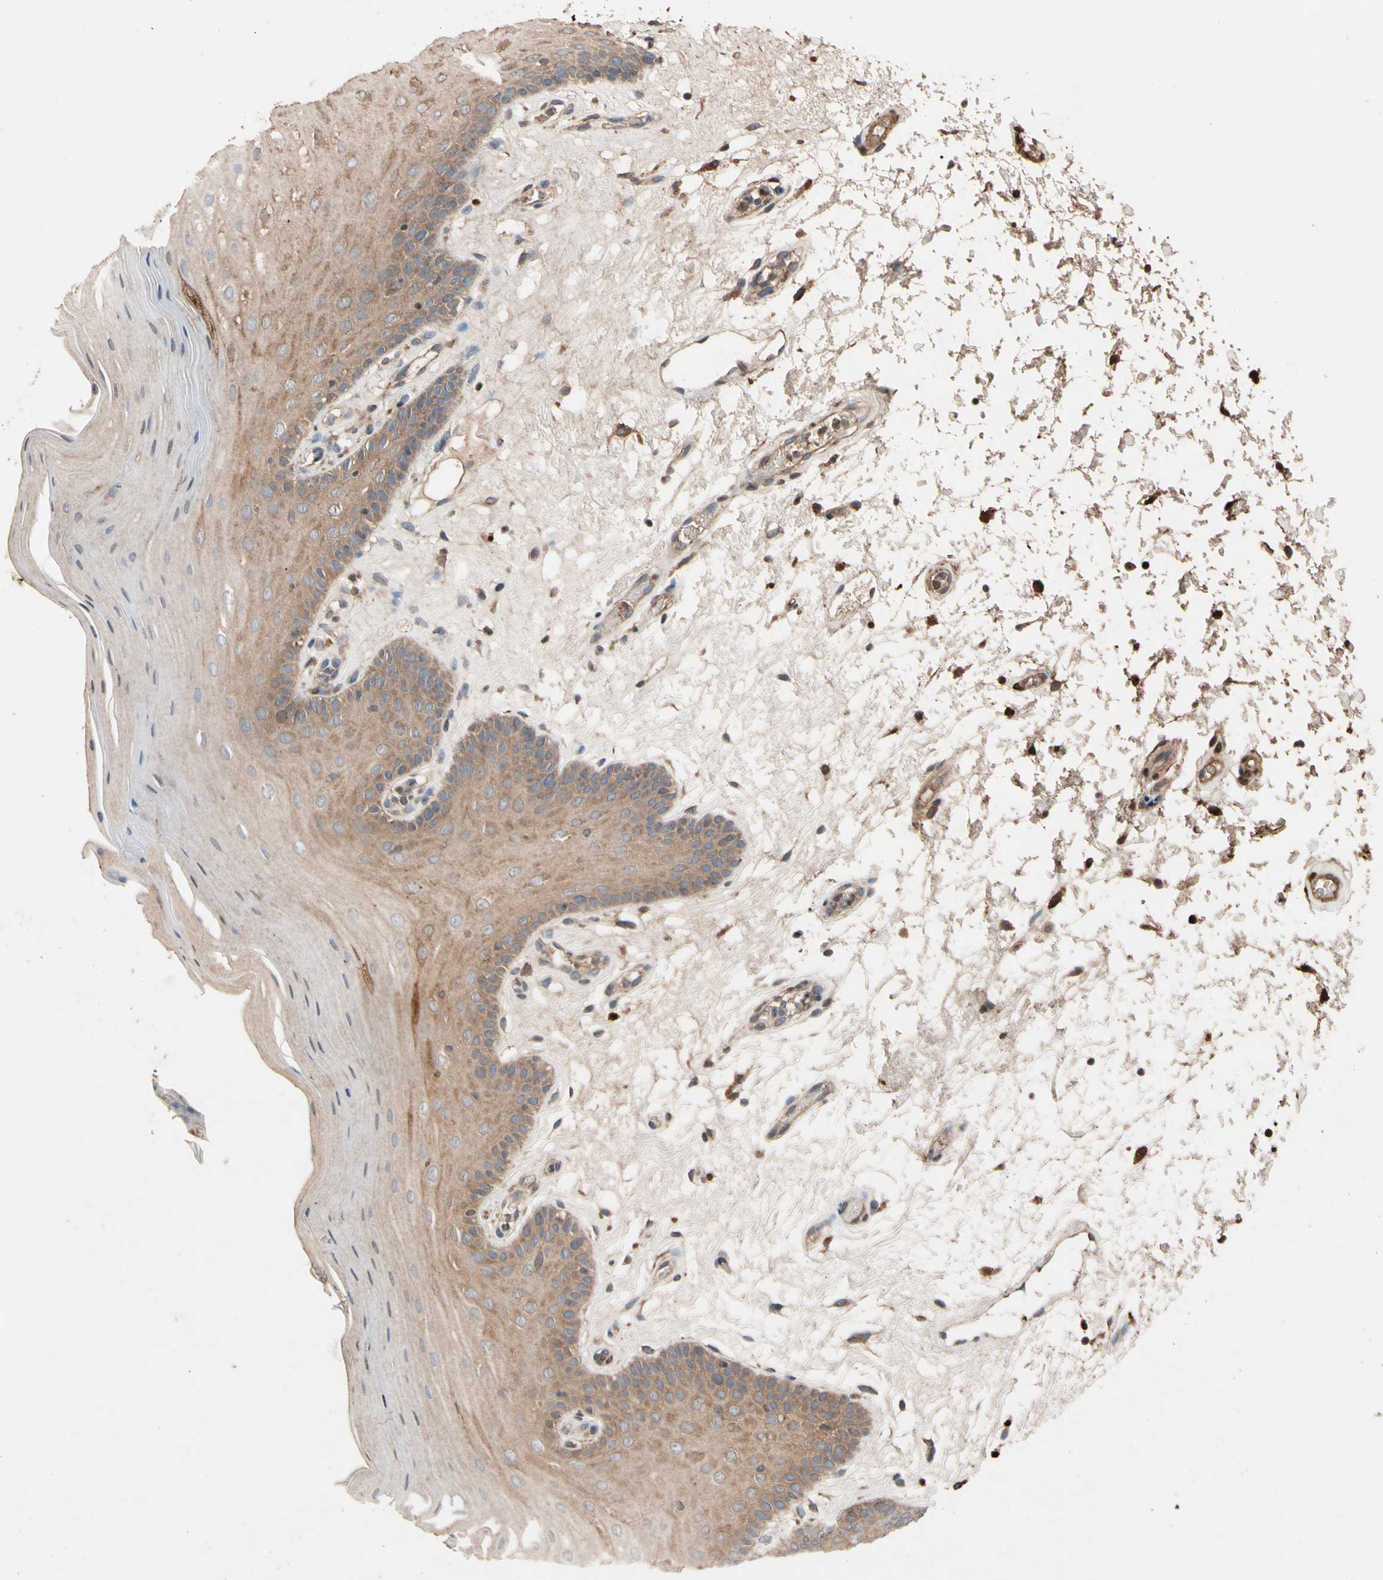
{"staining": {"intensity": "moderate", "quantity": ">75%", "location": "cytoplasmic/membranous"}, "tissue": "oral mucosa", "cell_type": "Squamous epithelial cells", "image_type": "normal", "snomed": [{"axis": "morphology", "description": "Normal tissue, NOS"}, {"axis": "morphology", "description": "Squamous cell carcinoma, NOS"}, {"axis": "topography", "description": "Skeletal muscle"}, {"axis": "topography", "description": "Oral tissue"}, {"axis": "topography", "description": "Head-Neck"}], "caption": "Squamous epithelial cells reveal moderate cytoplasmic/membranous staining in about >75% of cells in normal oral mucosa. (Brightfield microscopy of DAB IHC at high magnification).", "gene": "PRDX4", "patient": {"sex": "male", "age": 71}}